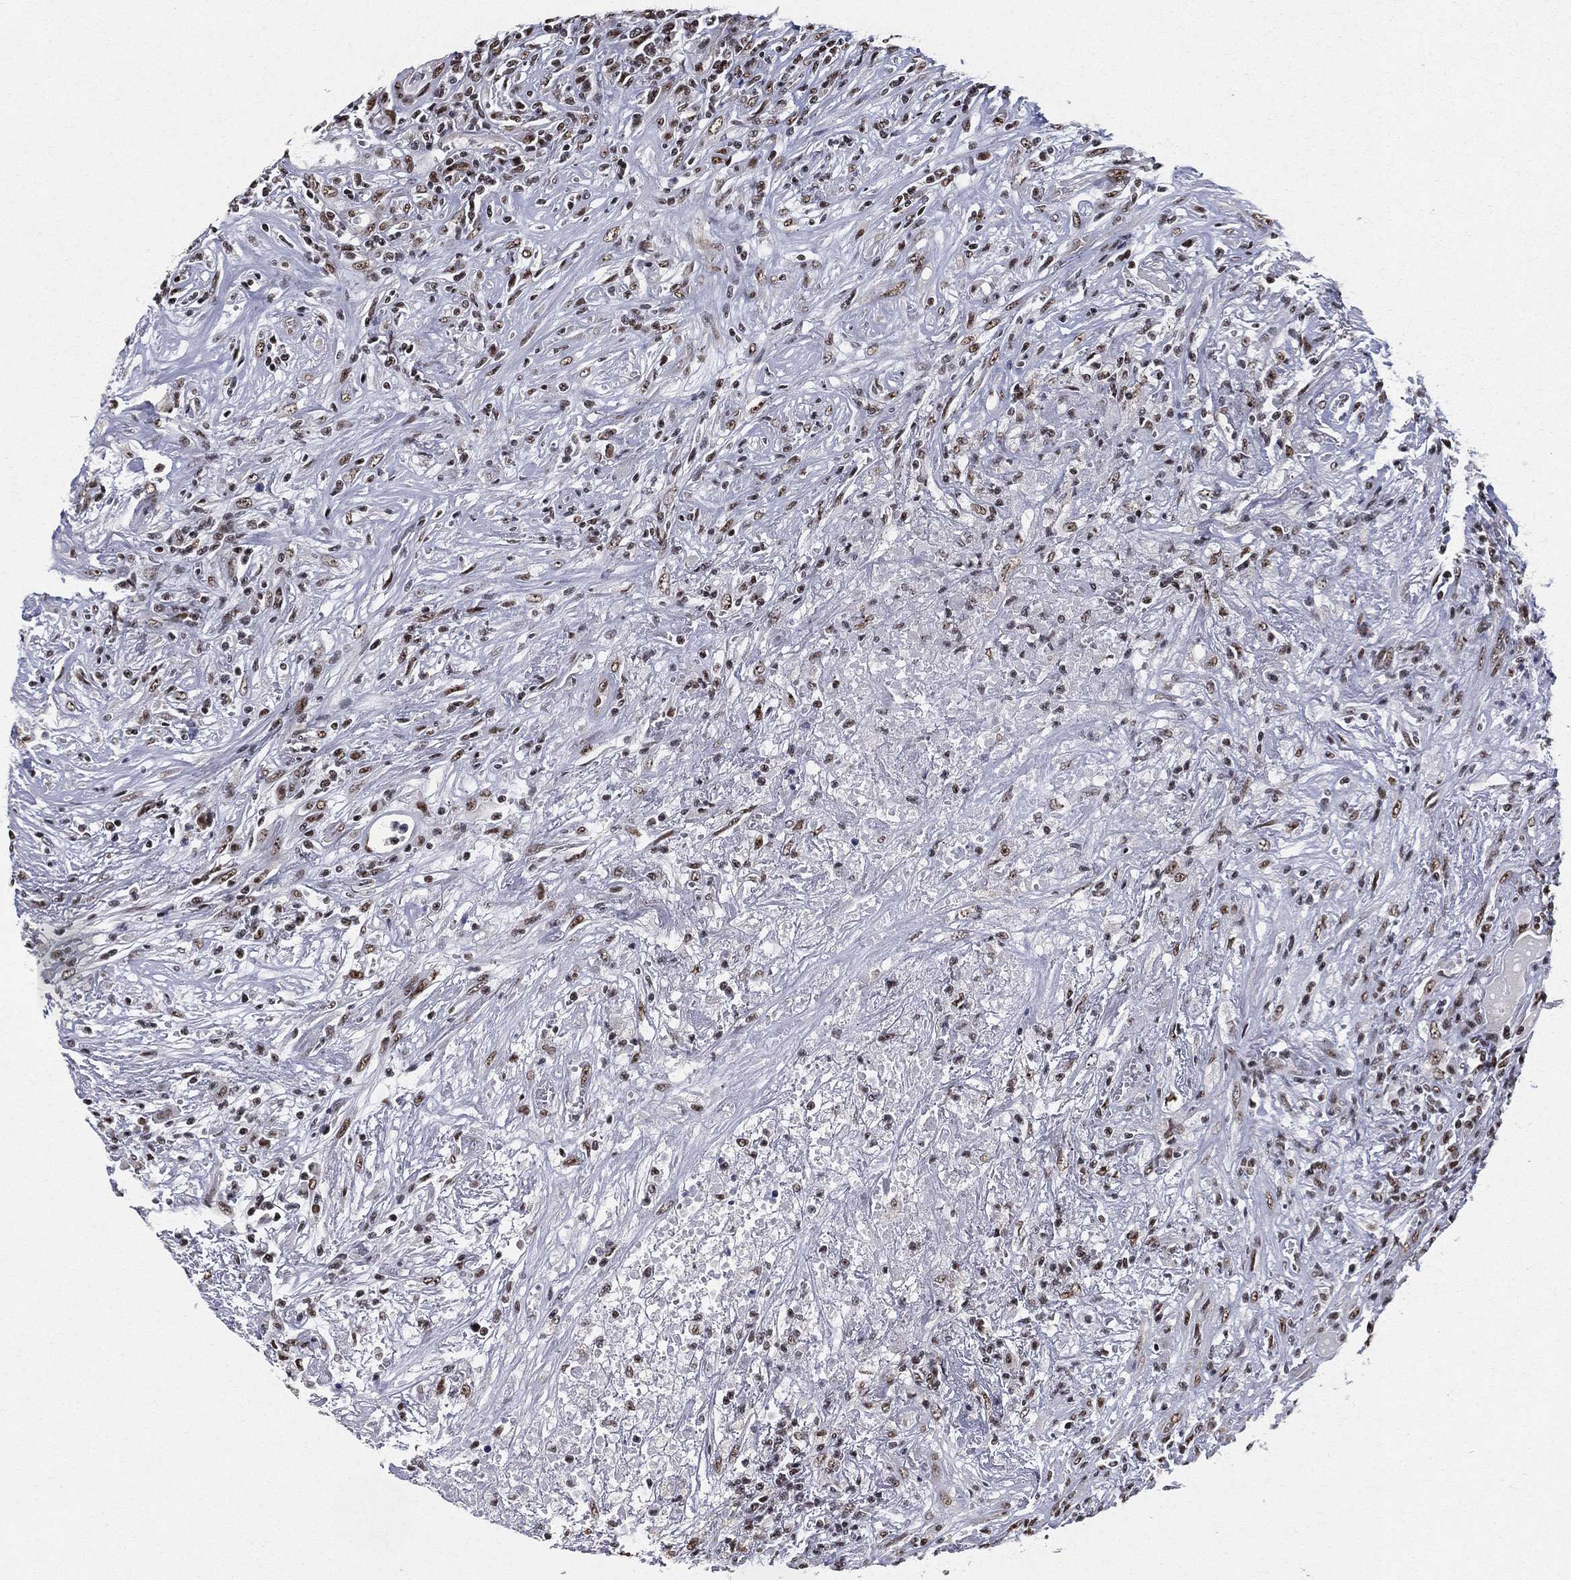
{"staining": {"intensity": "moderate", "quantity": "25%-75%", "location": "nuclear"}, "tissue": "lymphoma", "cell_type": "Tumor cells", "image_type": "cancer", "snomed": [{"axis": "morphology", "description": "Malignant lymphoma, non-Hodgkin's type, High grade"}, {"axis": "topography", "description": "Lung"}], "caption": "Moderate nuclear staining is seen in about 25%-75% of tumor cells in high-grade malignant lymphoma, non-Hodgkin's type. (Brightfield microscopy of DAB IHC at high magnification).", "gene": "DDX27", "patient": {"sex": "male", "age": 79}}